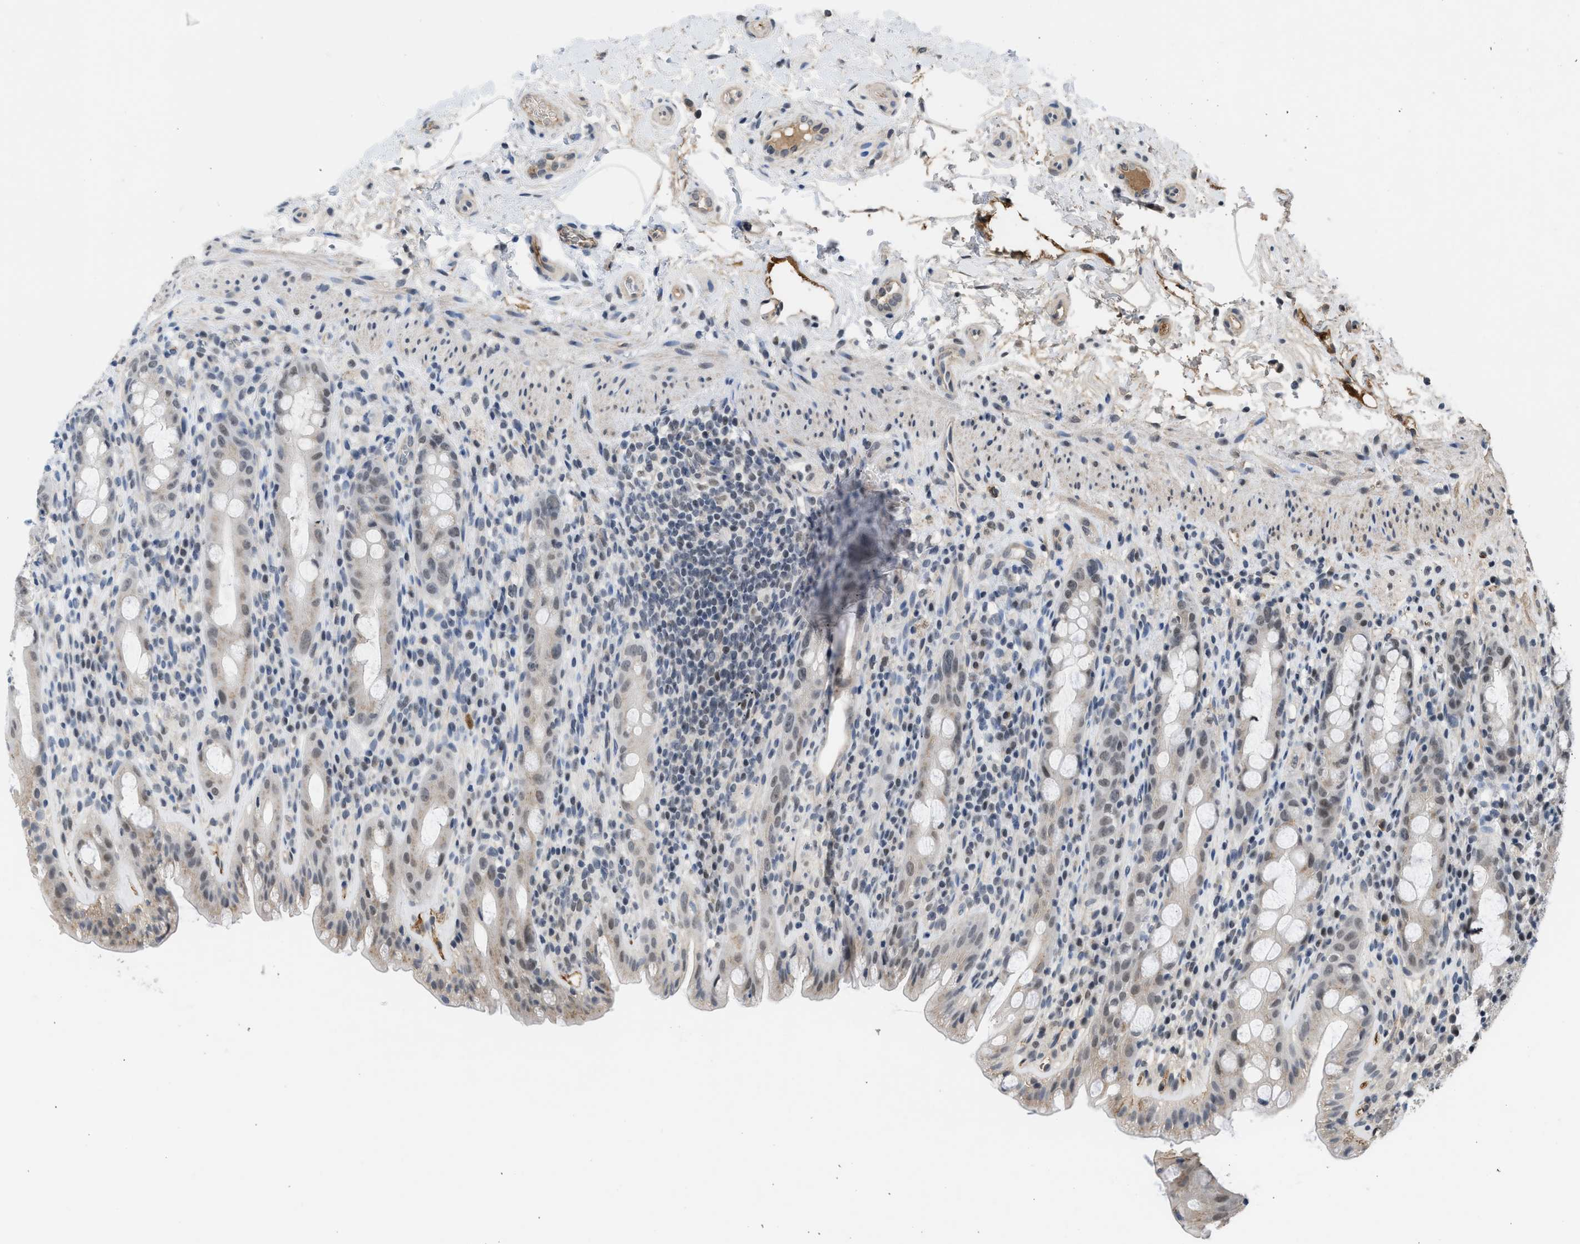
{"staining": {"intensity": "weak", "quantity": "25%-75%", "location": "nuclear"}, "tissue": "rectum", "cell_type": "Glandular cells", "image_type": "normal", "snomed": [{"axis": "morphology", "description": "Normal tissue, NOS"}, {"axis": "topography", "description": "Rectum"}], "caption": "Rectum stained with IHC demonstrates weak nuclear staining in approximately 25%-75% of glandular cells.", "gene": "TERF2IP", "patient": {"sex": "male", "age": 44}}